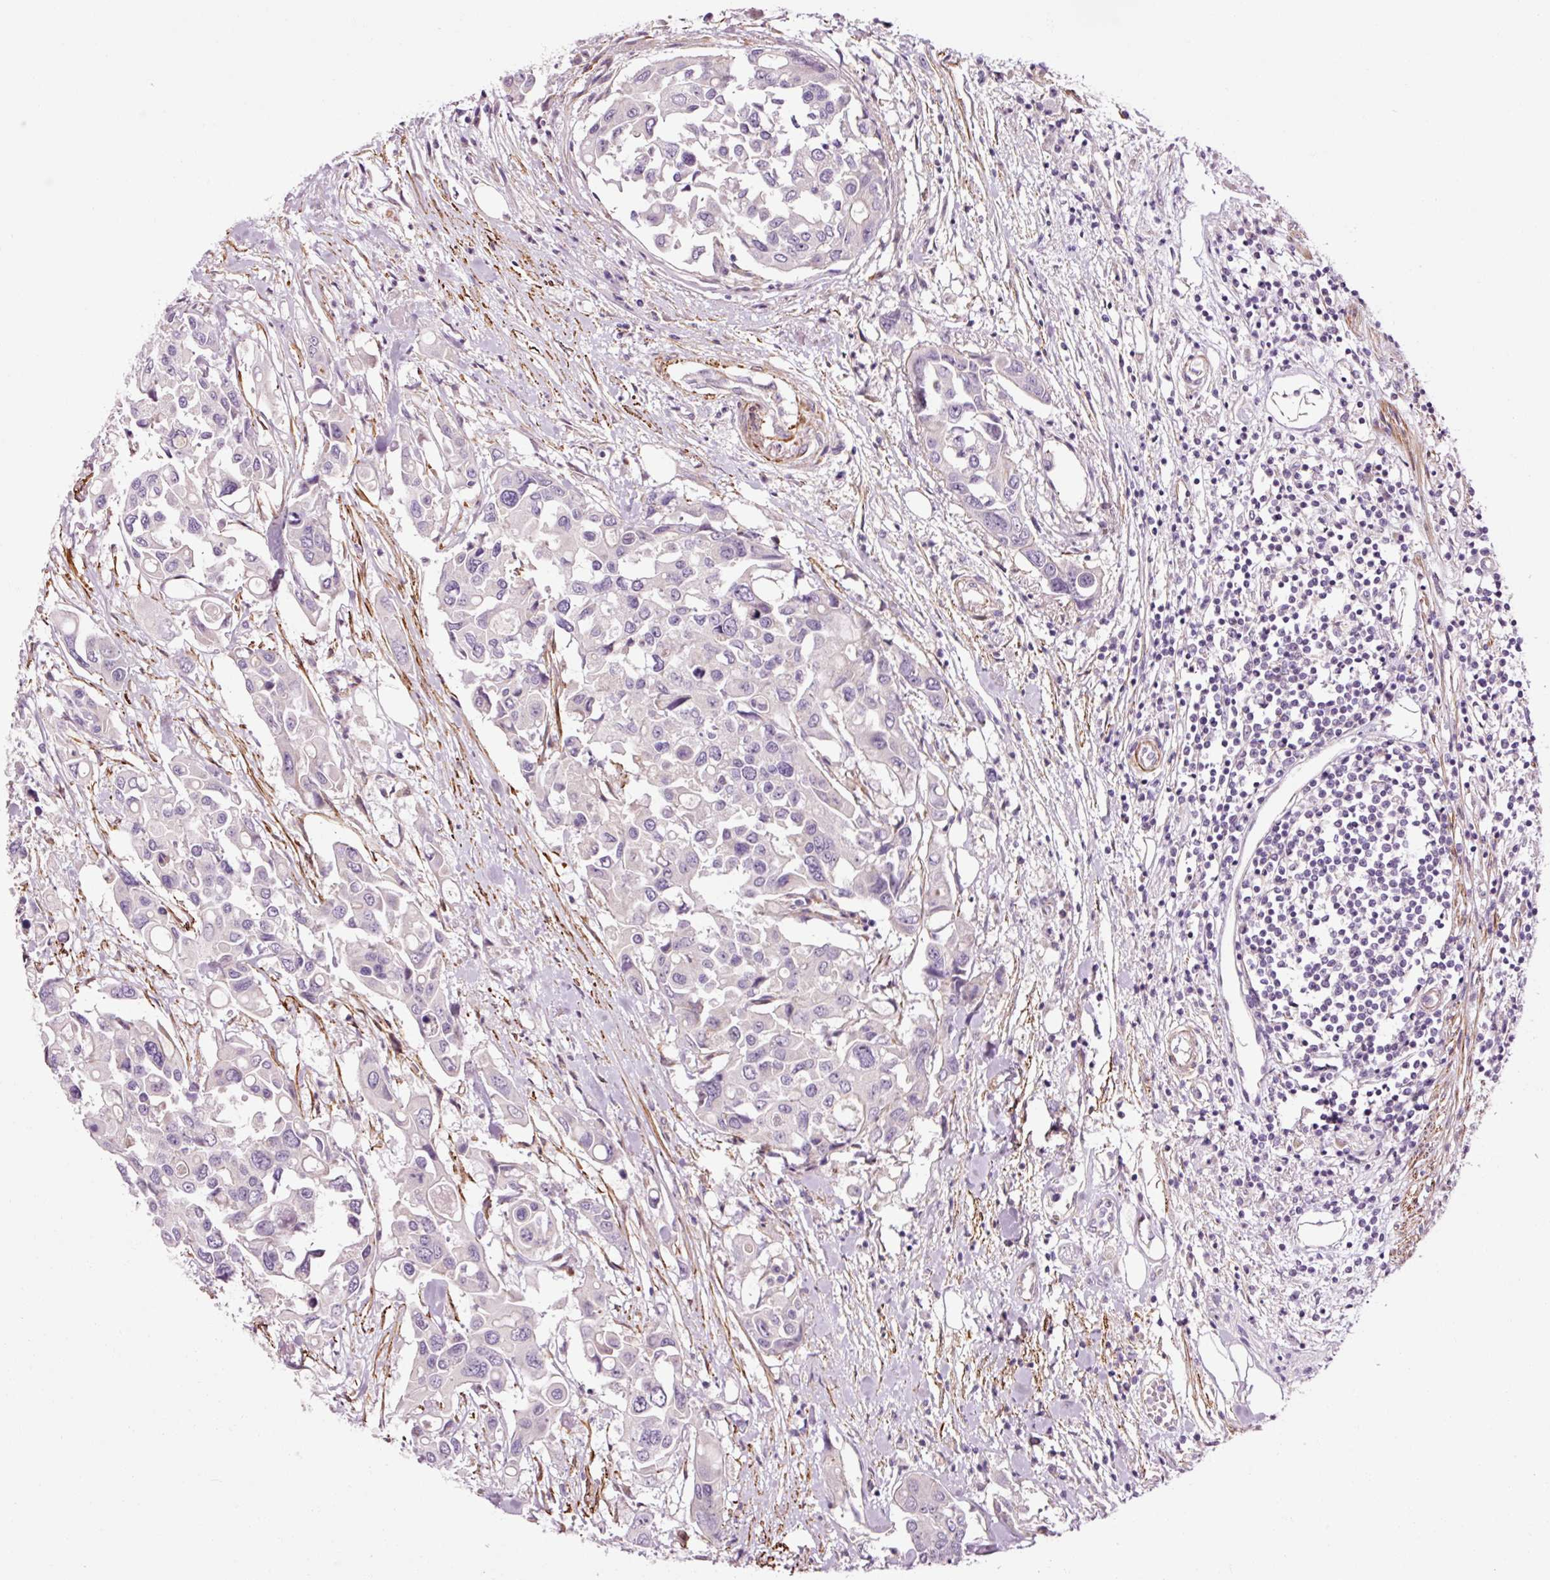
{"staining": {"intensity": "negative", "quantity": "none", "location": "none"}, "tissue": "colorectal cancer", "cell_type": "Tumor cells", "image_type": "cancer", "snomed": [{"axis": "morphology", "description": "Adenocarcinoma, NOS"}, {"axis": "topography", "description": "Colon"}], "caption": "This is an IHC micrograph of colorectal cancer. There is no positivity in tumor cells.", "gene": "ANKRD20A1", "patient": {"sex": "male", "age": 77}}